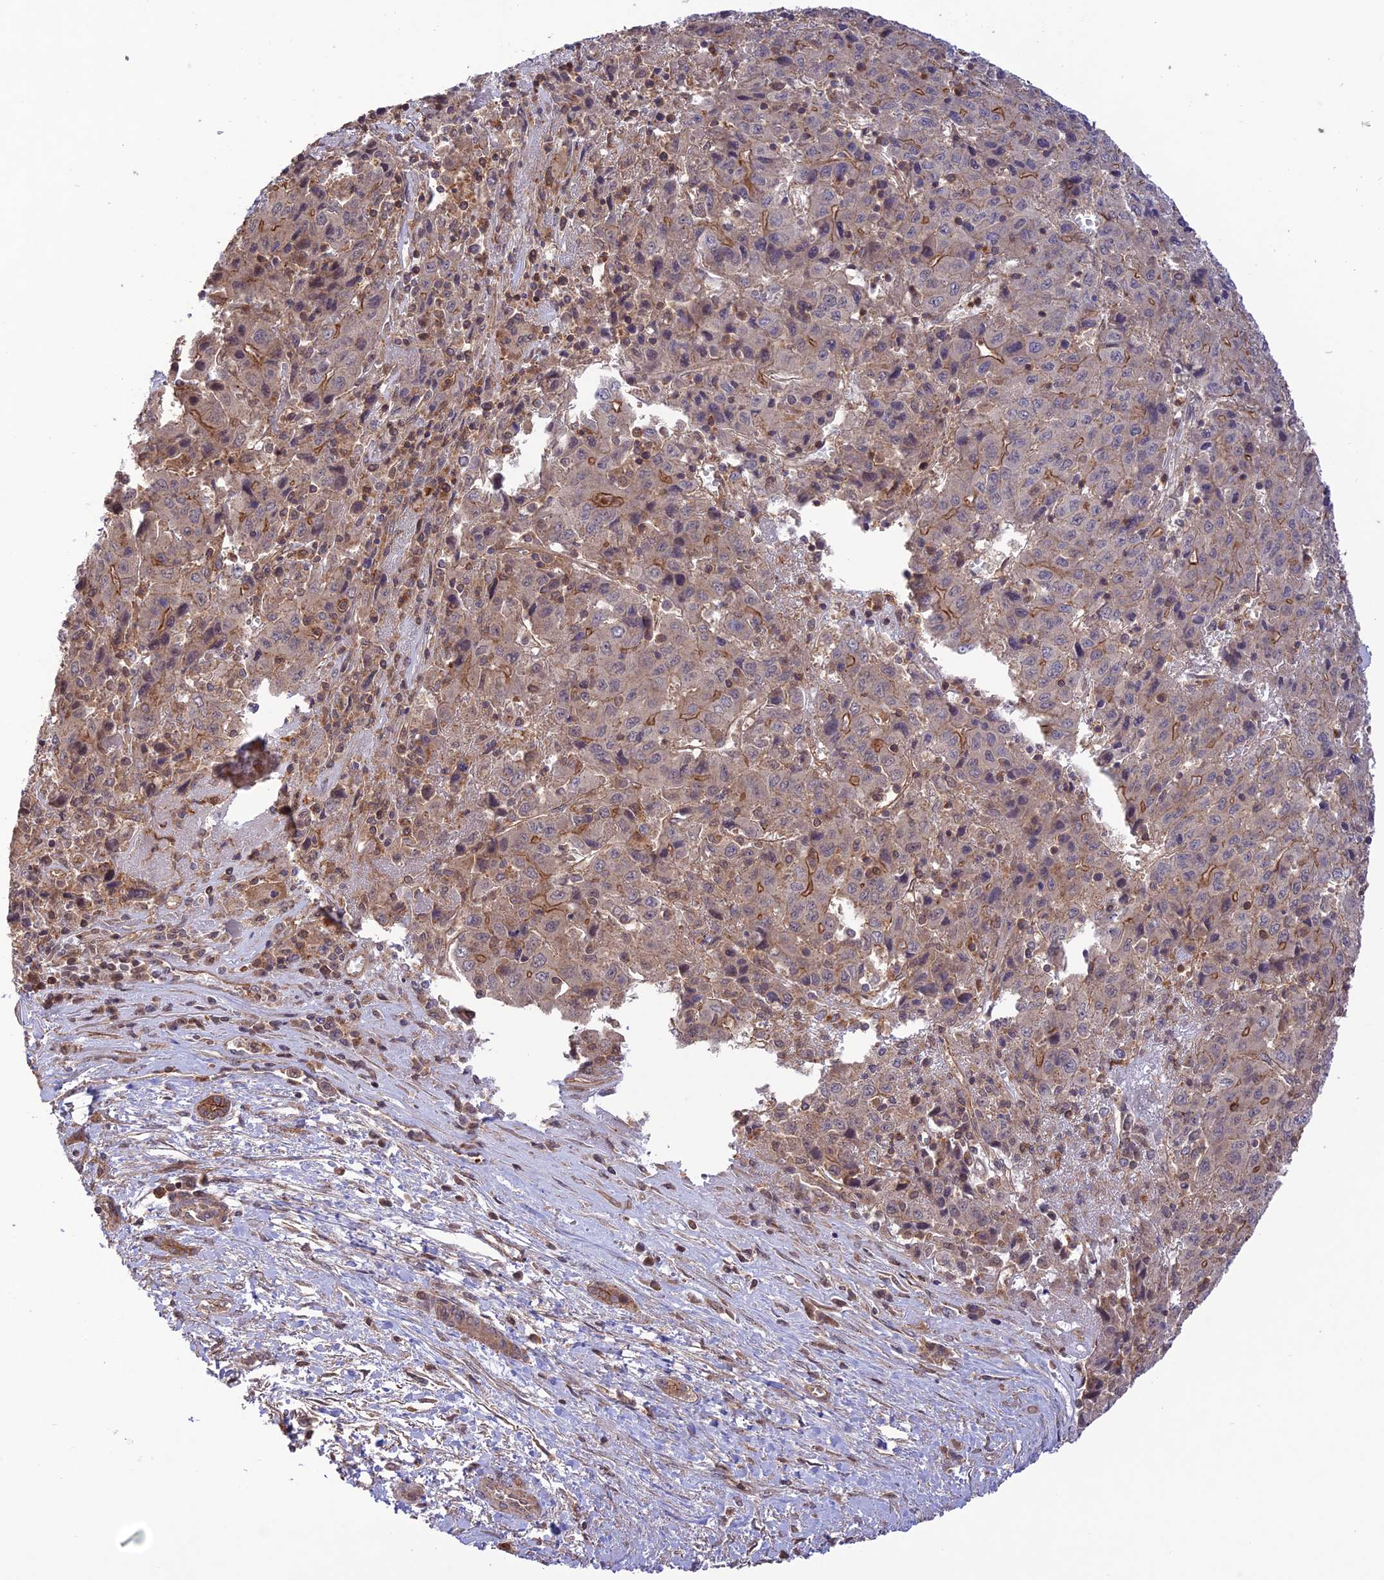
{"staining": {"intensity": "weak", "quantity": "25%-75%", "location": "cytoplasmic/membranous"}, "tissue": "liver cancer", "cell_type": "Tumor cells", "image_type": "cancer", "snomed": [{"axis": "morphology", "description": "Carcinoma, Hepatocellular, NOS"}, {"axis": "topography", "description": "Liver"}], "caption": "Protein staining by IHC shows weak cytoplasmic/membranous expression in approximately 25%-75% of tumor cells in liver cancer (hepatocellular carcinoma).", "gene": "FCHSD1", "patient": {"sex": "female", "age": 53}}